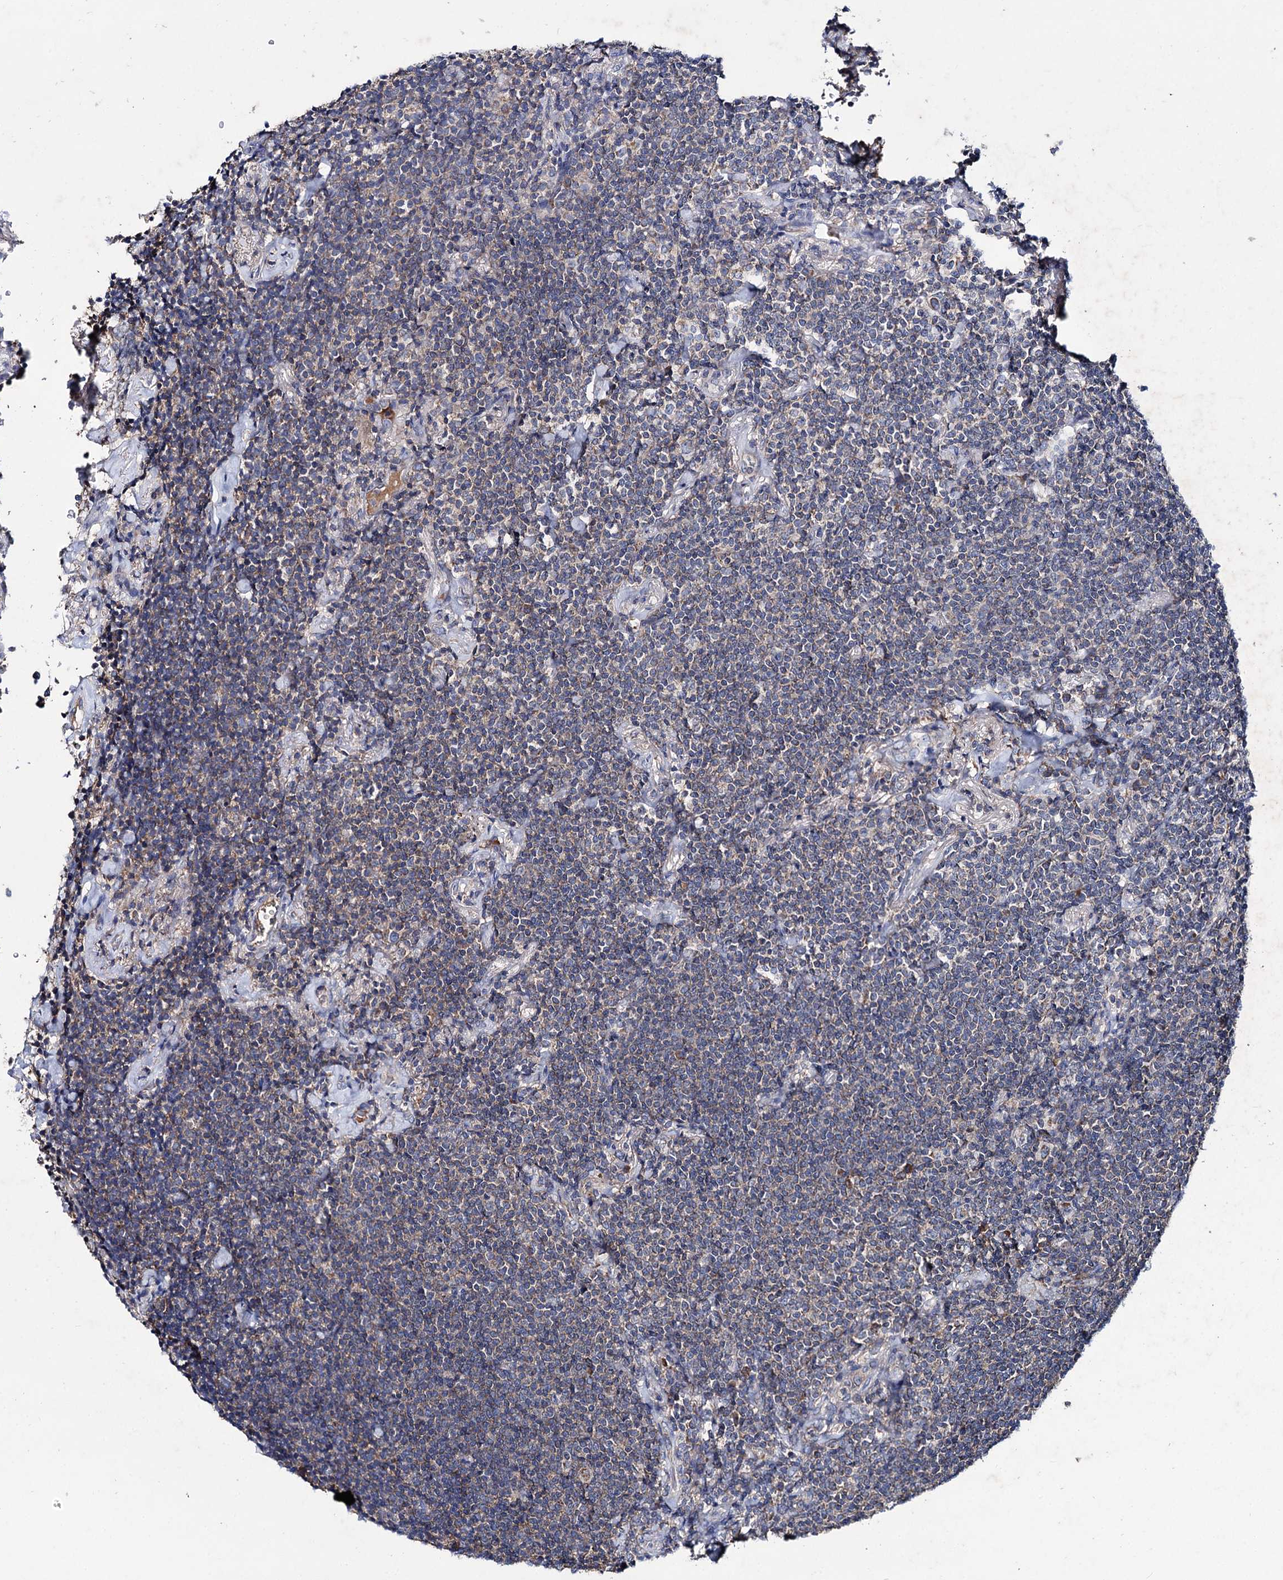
{"staining": {"intensity": "weak", "quantity": "25%-75%", "location": "cytoplasmic/membranous"}, "tissue": "lymphoma", "cell_type": "Tumor cells", "image_type": "cancer", "snomed": [{"axis": "morphology", "description": "Malignant lymphoma, non-Hodgkin's type, Low grade"}, {"axis": "topography", "description": "Lung"}], "caption": "Immunohistochemistry of human malignant lymphoma, non-Hodgkin's type (low-grade) exhibits low levels of weak cytoplasmic/membranous positivity in approximately 25%-75% of tumor cells.", "gene": "CLPB", "patient": {"sex": "female", "age": 71}}